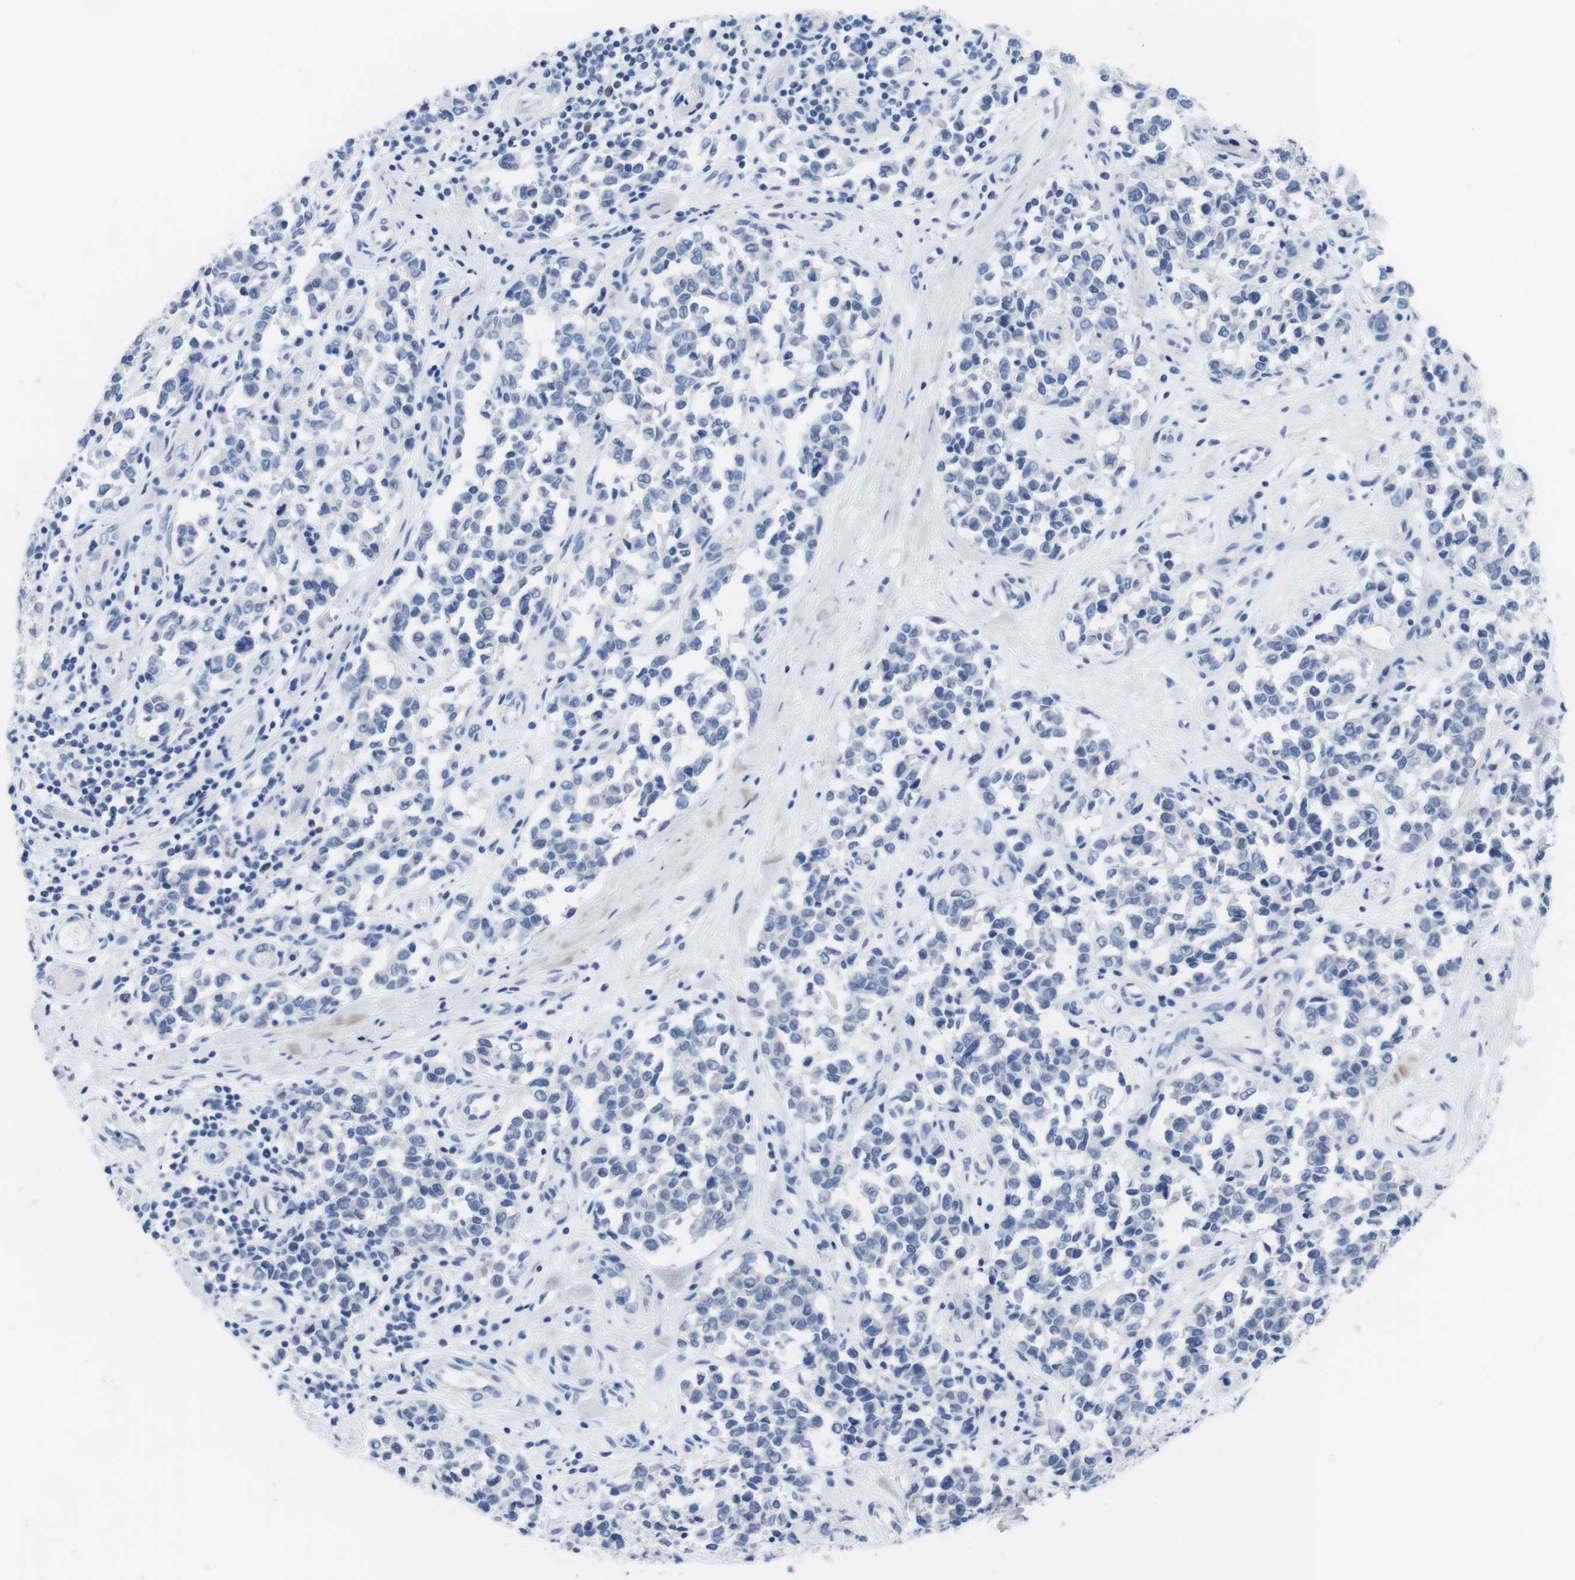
{"staining": {"intensity": "negative", "quantity": "none", "location": "none"}, "tissue": "melanoma", "cell_type": "Tumor cells", "image_type": "cancer", "snomed": [{"axis": "morphology", "description": "Malignant melanoma, NOS"}, {"axis": "topography", "description": "Skin"}], "caption": "Tumor cells are negative for brown protein staining in malignant melanoma. Brightfield microscopy of immunohistochemistry stained with DAB (brown) and hematoxylin (blue), captured at high magnification.", "gene": "MAP6", "patient": {"sex": "female", "age": 64}}